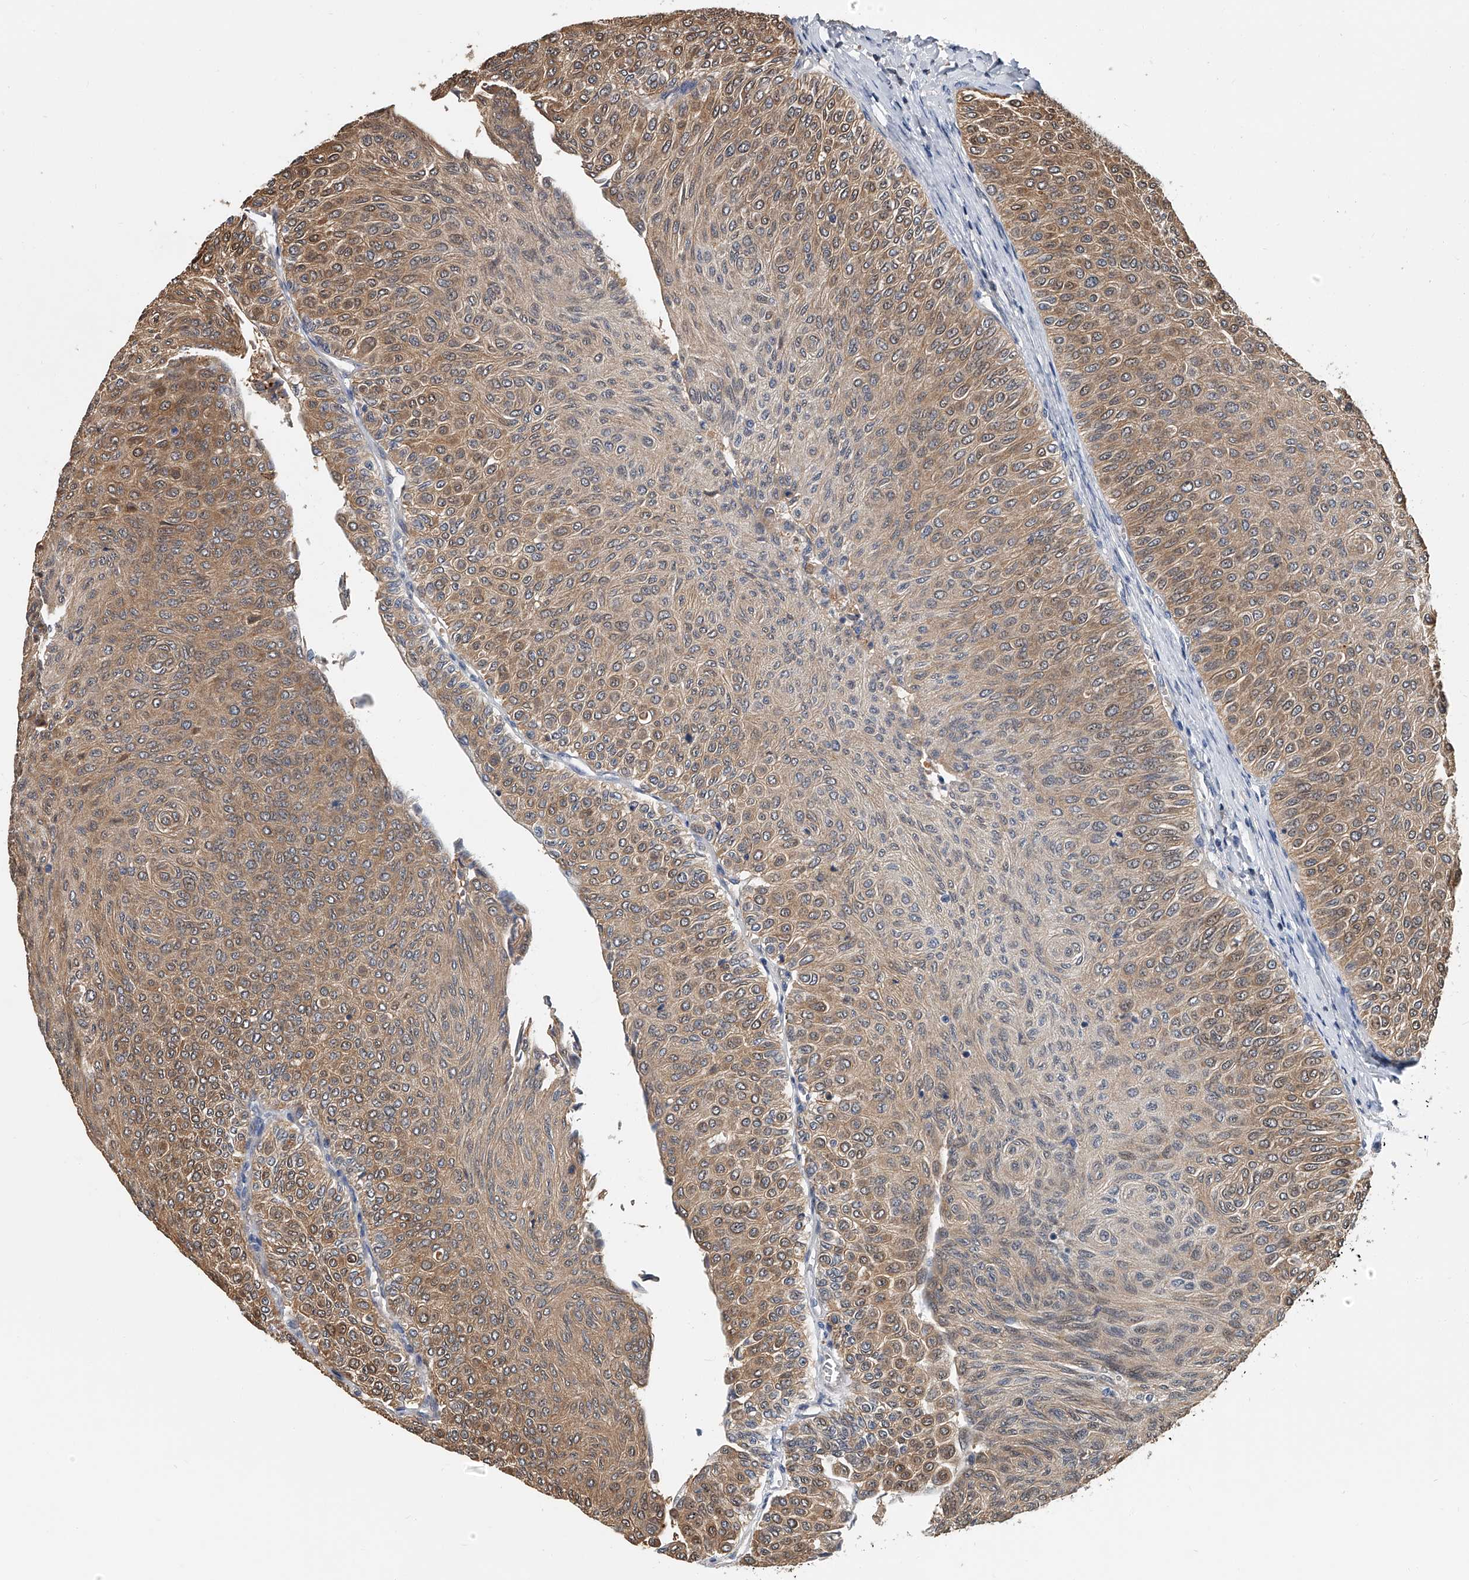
{"staining": {"intensity": "moderate", "quantity": ">75%", "location": "cytoplasmic/membranous,nuclear"}, "tissue": "urothelial cancer", "cell_type": "Tumor cells", "image_type": "cancer", "snomed": [{"axis": "morphology", "description": "Urothelial carcinoma, Low grade"}, {"axis": "topography", "description": "Urinary bladder"}], "caption": "This is an image of immunohistochemistry staining of urothelial cancer, which shows moderate expression in the cytoplasmic/membranous and nuclear of tumor cells.", "gene": "CD200", "patient": {"sex": "male", "age": 78}}